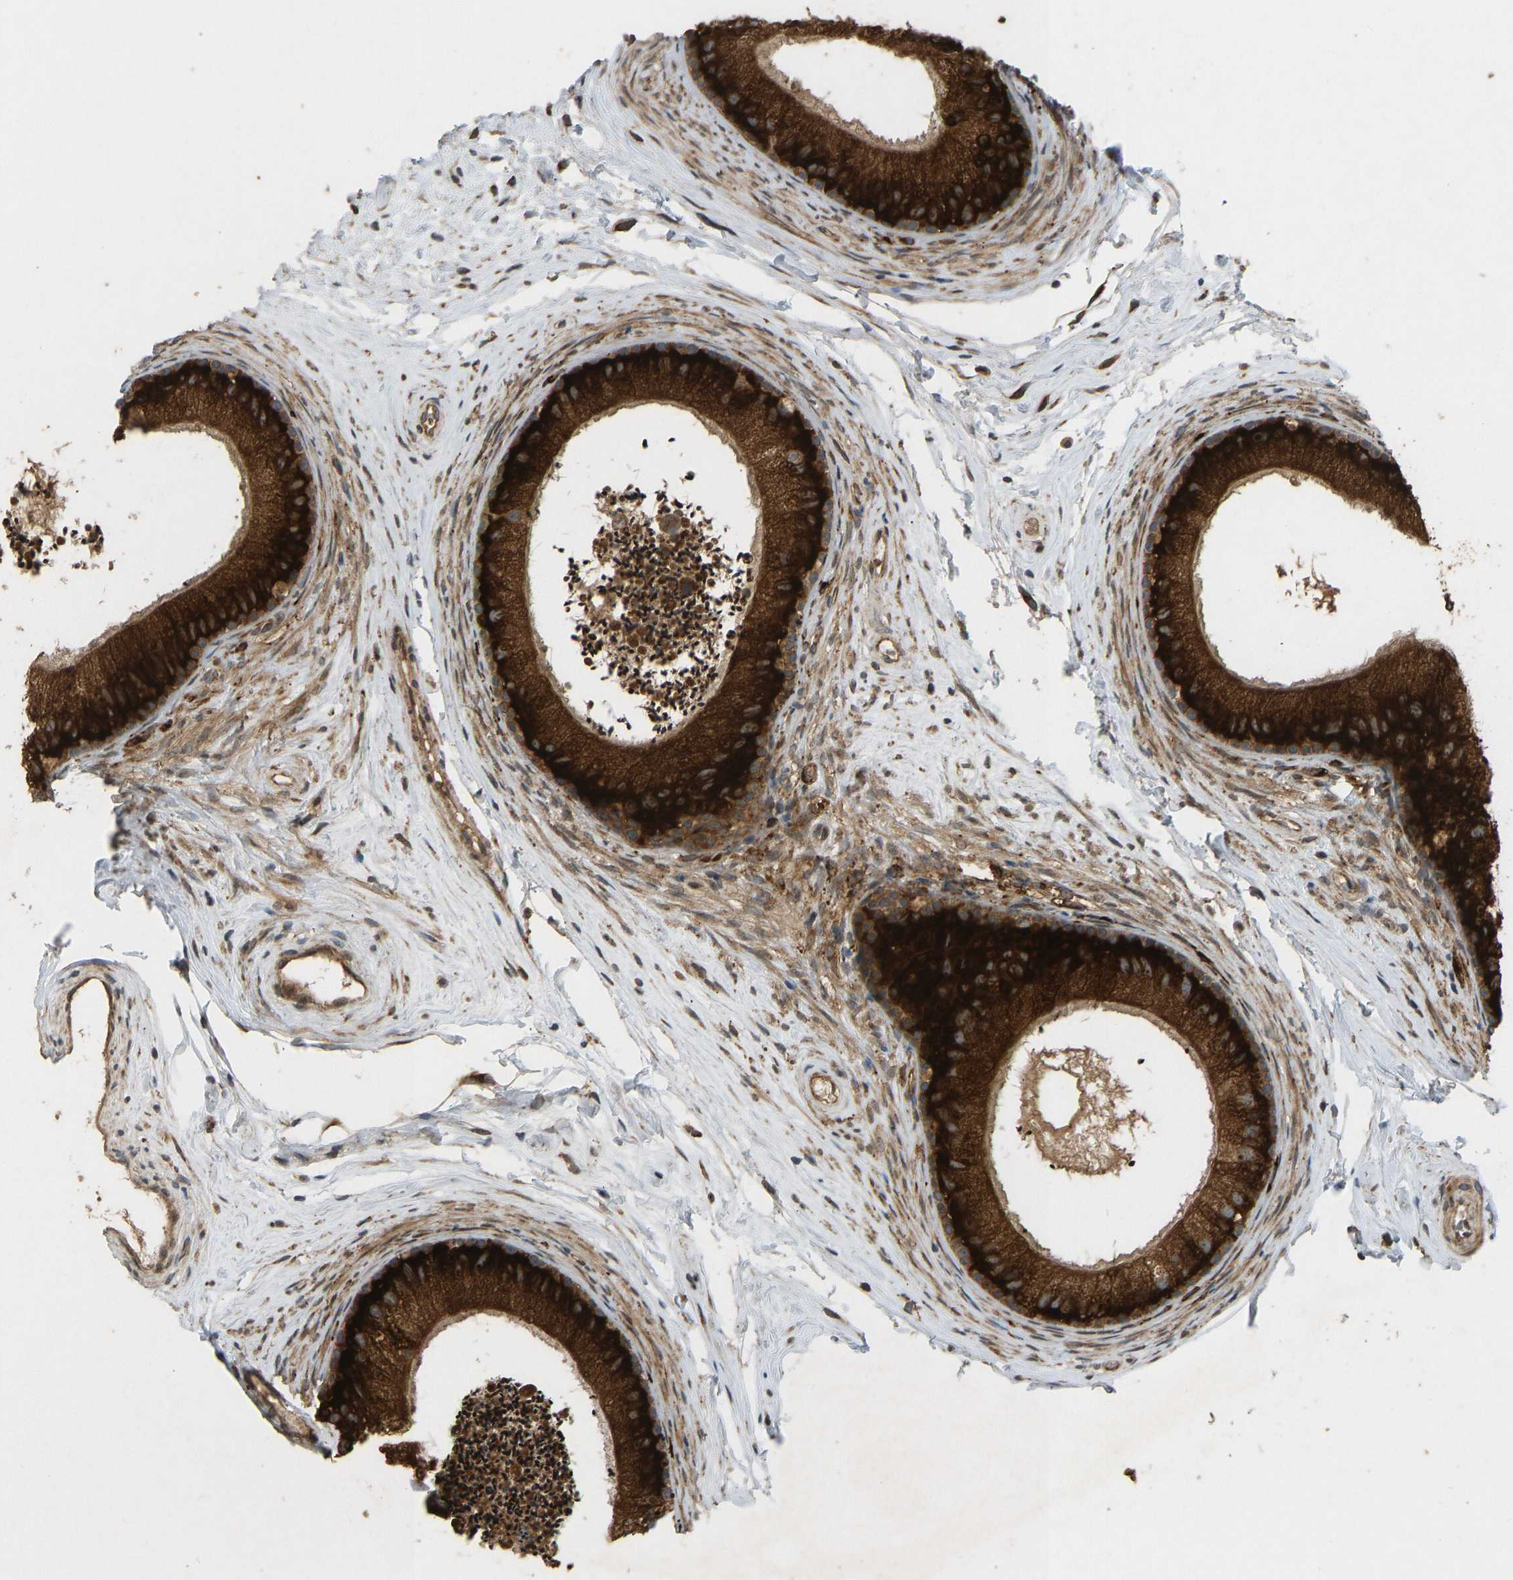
{"staining": {"intensity": "strong", "quantity": ">75%", "location": "cytoplasmic/membranous"}, "tissue": "epididymis", "cell_type": "Glandular cells", "image_type": "normal", "snomed": [{"axis": "morphology", "description": "Normal tissue, NOS"}, {"axis": "topography", "description": "Epididymis"}], "caption": "The immunohistochemical stain shows strong cytoplasmic/membranous positivity in glandular cells of unremarkable epididymis. The protein is stained brown, and the nuclei are stained in blue (DAB IHC with brightfield microscopy, high magnification).", "gene": "RPN2", "patient": {"sex": "male", "age": 56}}